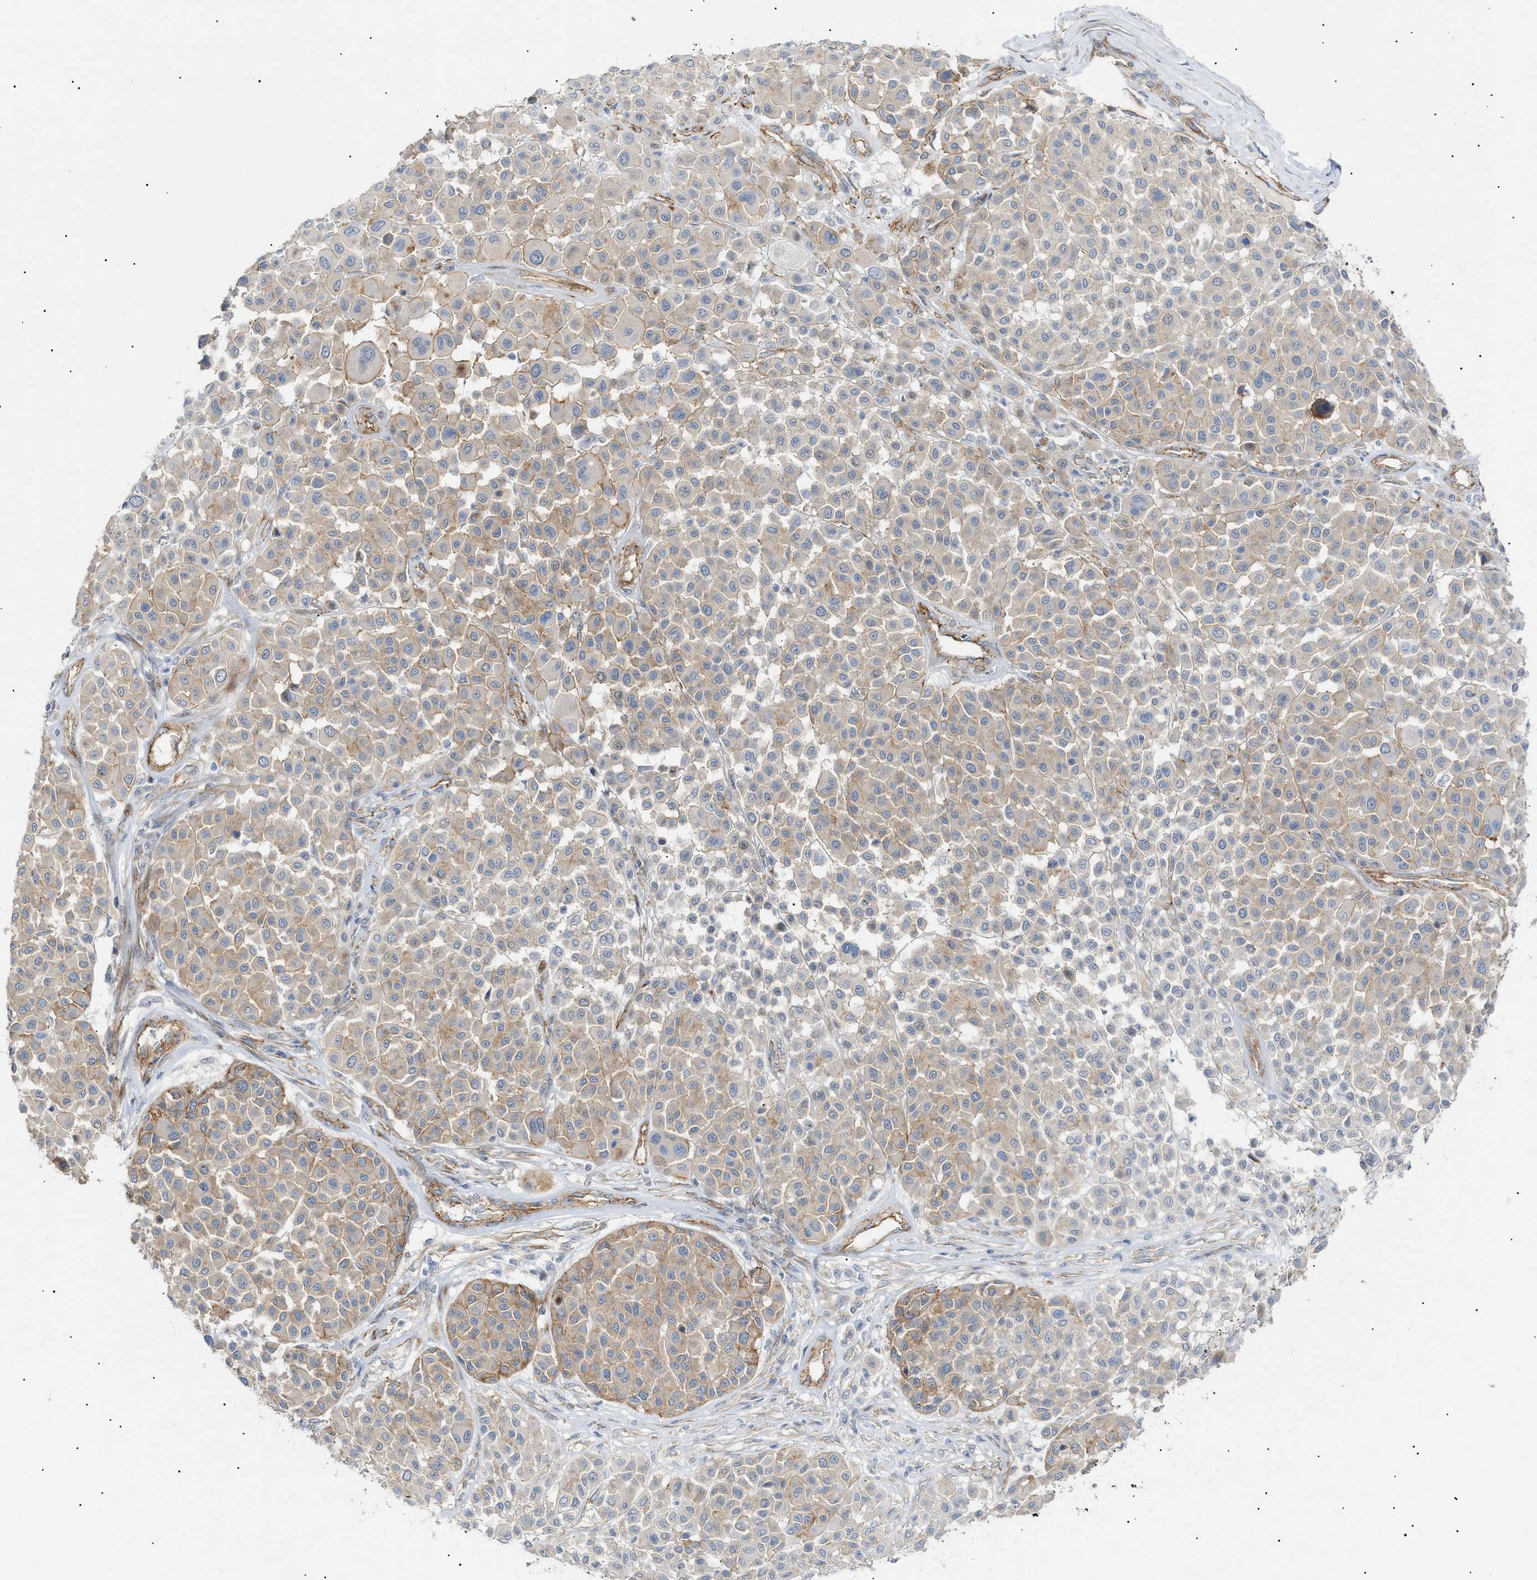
{"staining": {"intensity": "weak", "quantity": "25%-75%", "location": "cytoplasmic/membranous"}, "tissue": "melanoma", "cell_type": "Tumor cells", "image_type": "cancer", "snomed": [{"axis": "morphology", "description": "Malignant melanoma, Metastatic site"}, {"axis": "topography", "description": "Soft tissue"}], "caption": "Melanoma stained for a protein (brown) reveals weak cytoplasmic/membranous positive staining in approximately 25%-75% of tumor cells.", "gene": "ZFHX2", "patient": {"sex": "male", "age": 41}}